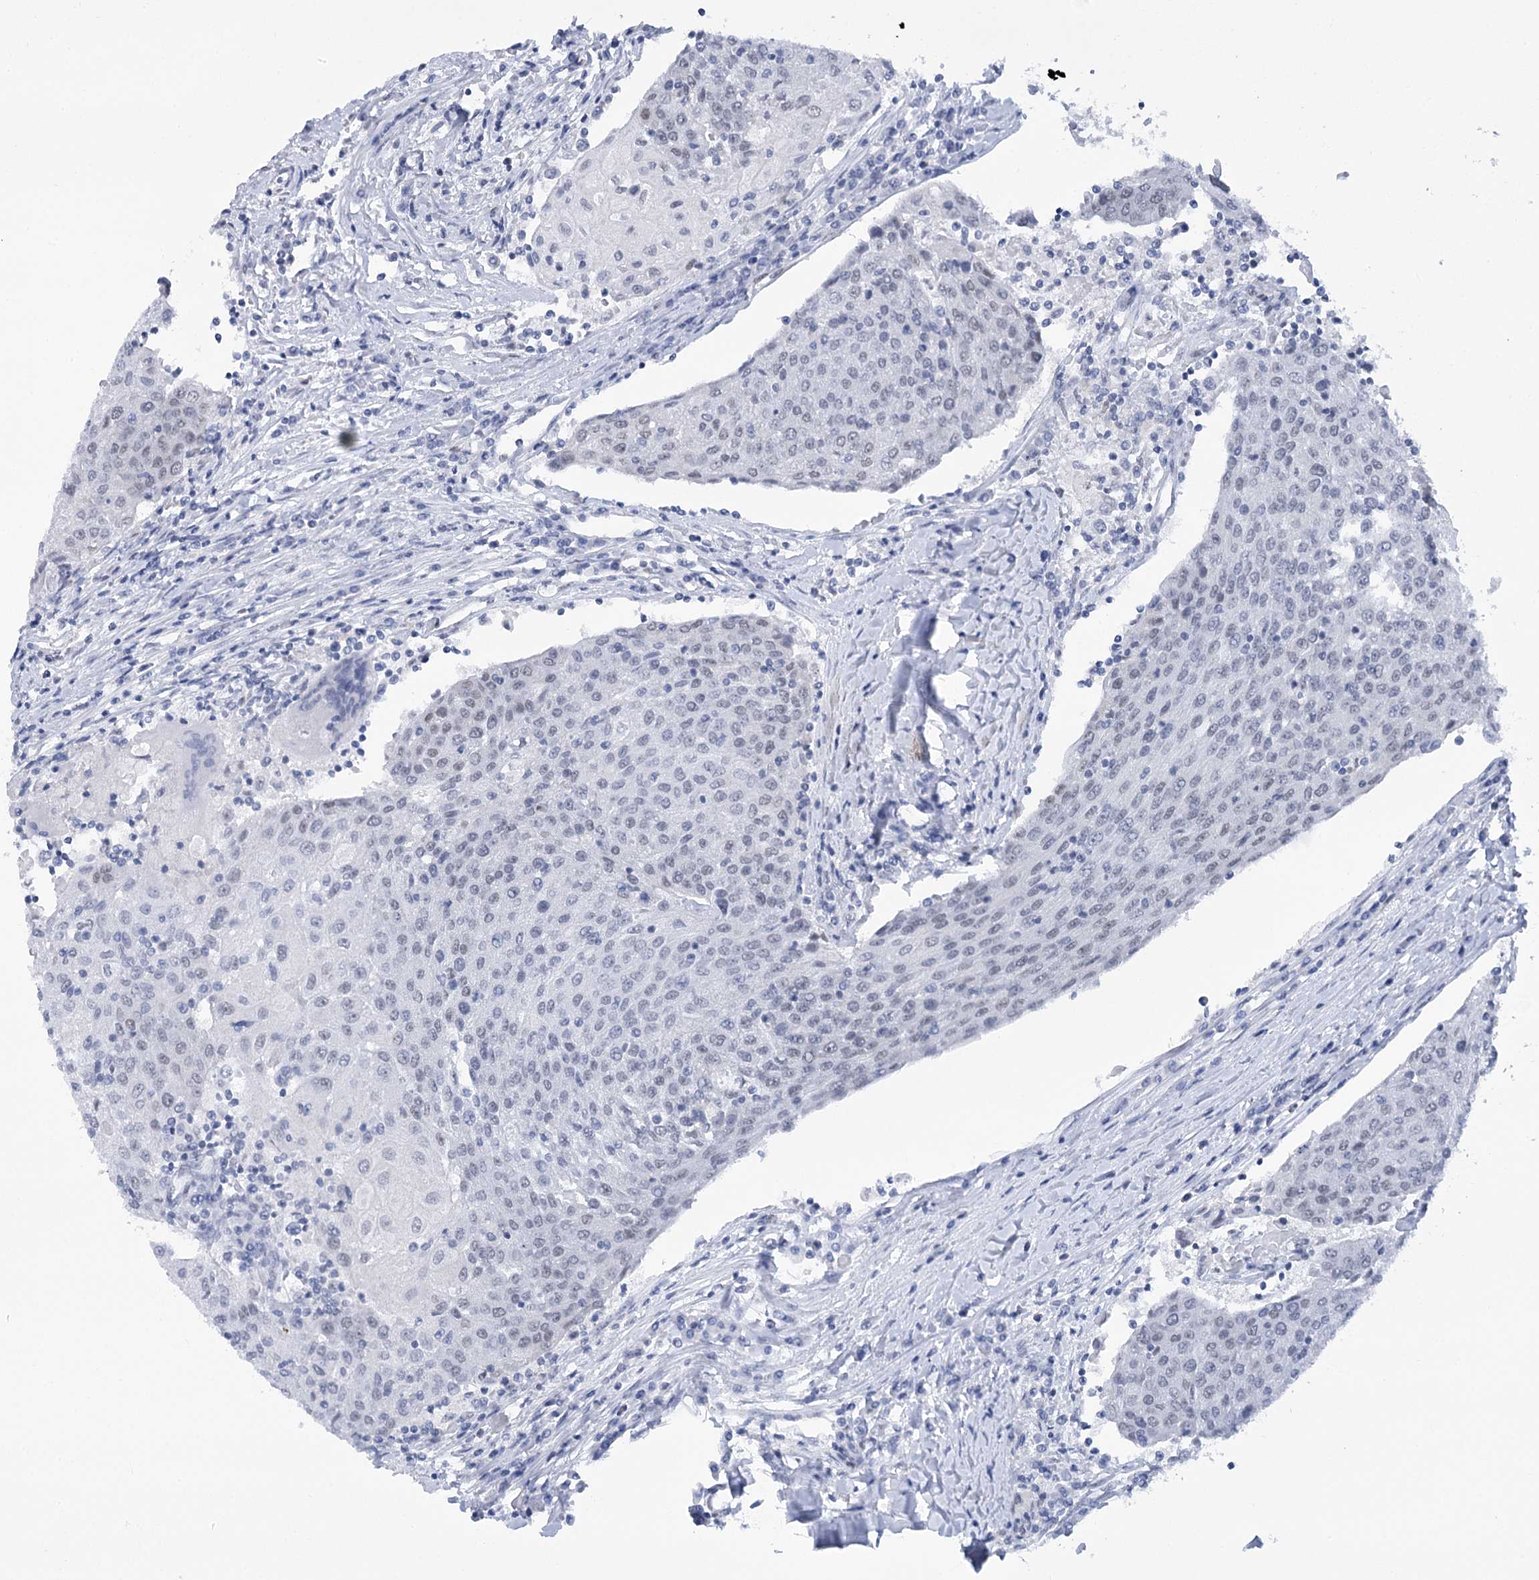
{"staining": {"intensity": "negative", "quantity": "none", "location": "none"}, "tissue": "urothelial cancer", "cell_type": "Tumor cells", "image_type": "cancer", "snomed": [{"axis": "morphology", "description": "Urothelial carcinoma, High grade"}, {"axis": "topography", "description": "Urinary bladder"}], "caption": "High power microscopy image of an IHC image of urothelial carcinoma (high-grade), revealing no significant positivity in tumor cells.", "gene": "HNRNPA0", "patient": {"sex": "female", "age": 85}}